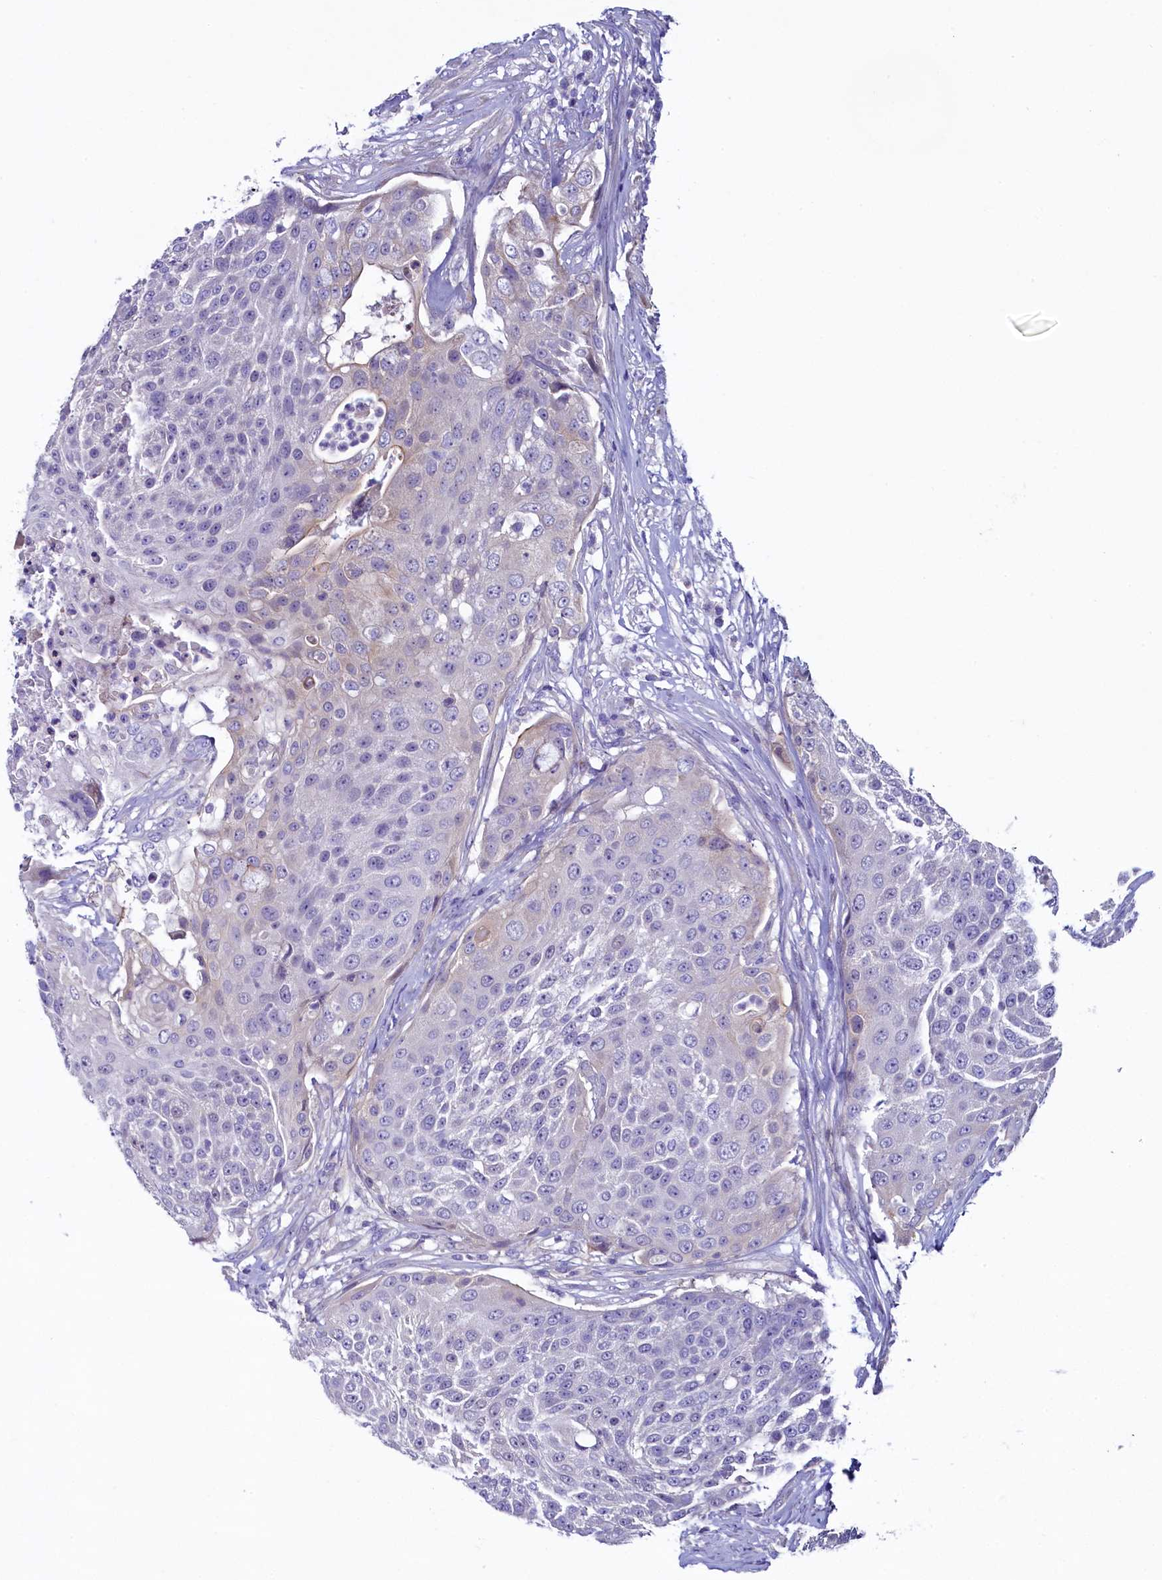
{"staining": {"intensity": "negative", "quantity": "none", "location": "none"}, "tissue": "urothelial cancer", "cell_type": "Tumor cells", "image_type": "cancer", "snomed": [{"axis": "morphology", "description": "Urothelial carcinoma, High grade"}, {"axis": "topography", "description": "Urinary bladder"}], "caption": "Image shows no significant protein positivity in tumor cells of high-grade urothelial carcinoma.", "gene": "KRBOX5", "patient": {"sex": "female", "age": 63}}